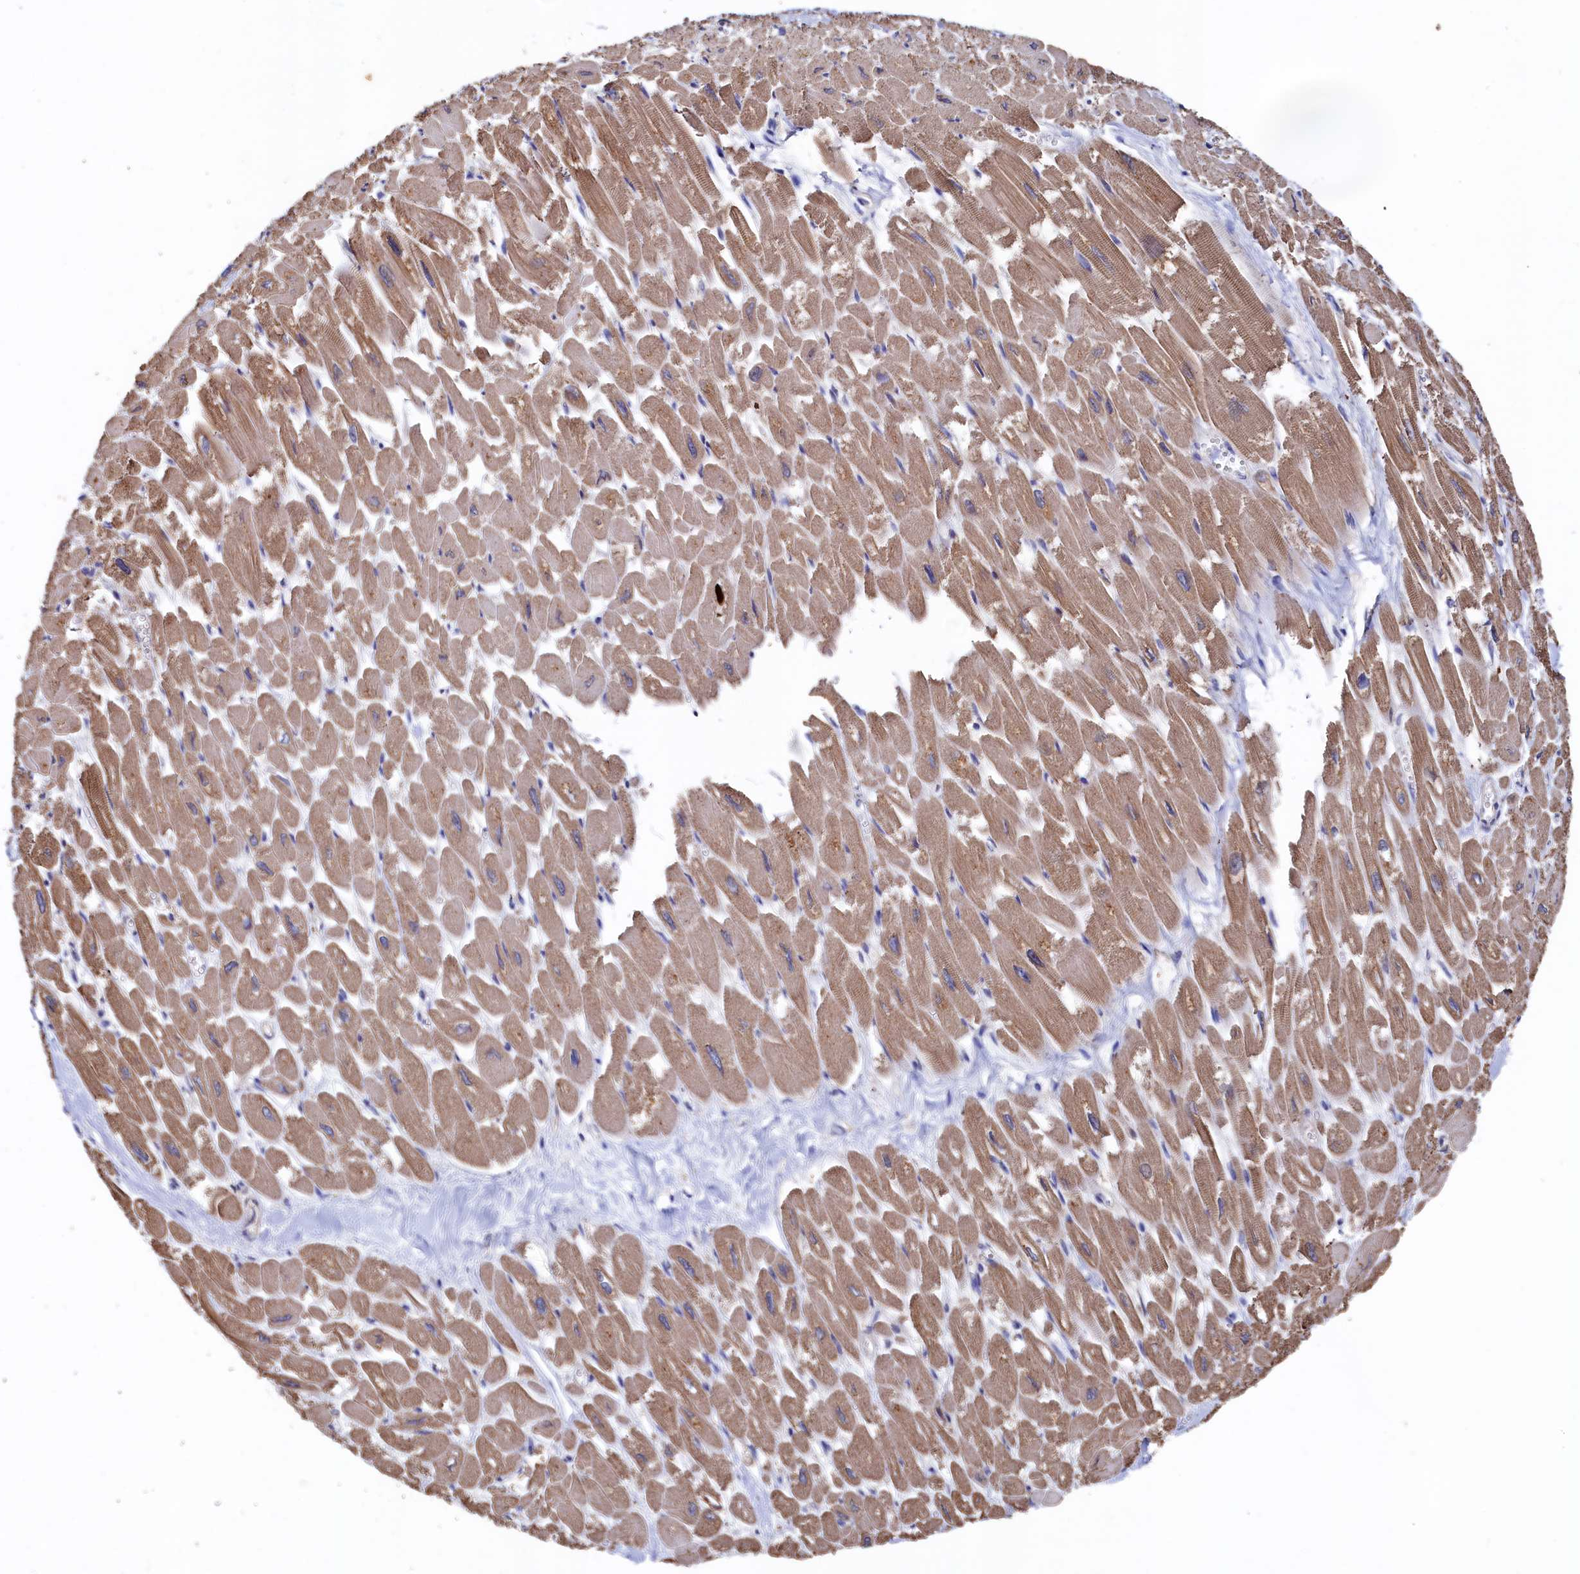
{"staining": {"intensity": "moderate", "quantity": ">75%", "location": "cytoplasmic/membranous"}, "tissue": "heart muscle", "cell_type": "Cardiomyocytes", "image_type": "normal", "snomed": [{"axis": "morphology", "description": "Normal tissue, NOS"}, {"axis": "topography", "description": "Heart"}], "caption": "Immunohistochemistry (IHC) photomicrograph of benign heart muscle: heart muscle stained using immunohistochemistry (IHC) shows medium levels of moderate protein expression localized specifically in the cytoplasmic/membranous of cardiomyocytes, appearing as a cytoplasmic/membranous brown color.", "gene": "RNH1", "patient": {"sex": "male", "age": 54}}